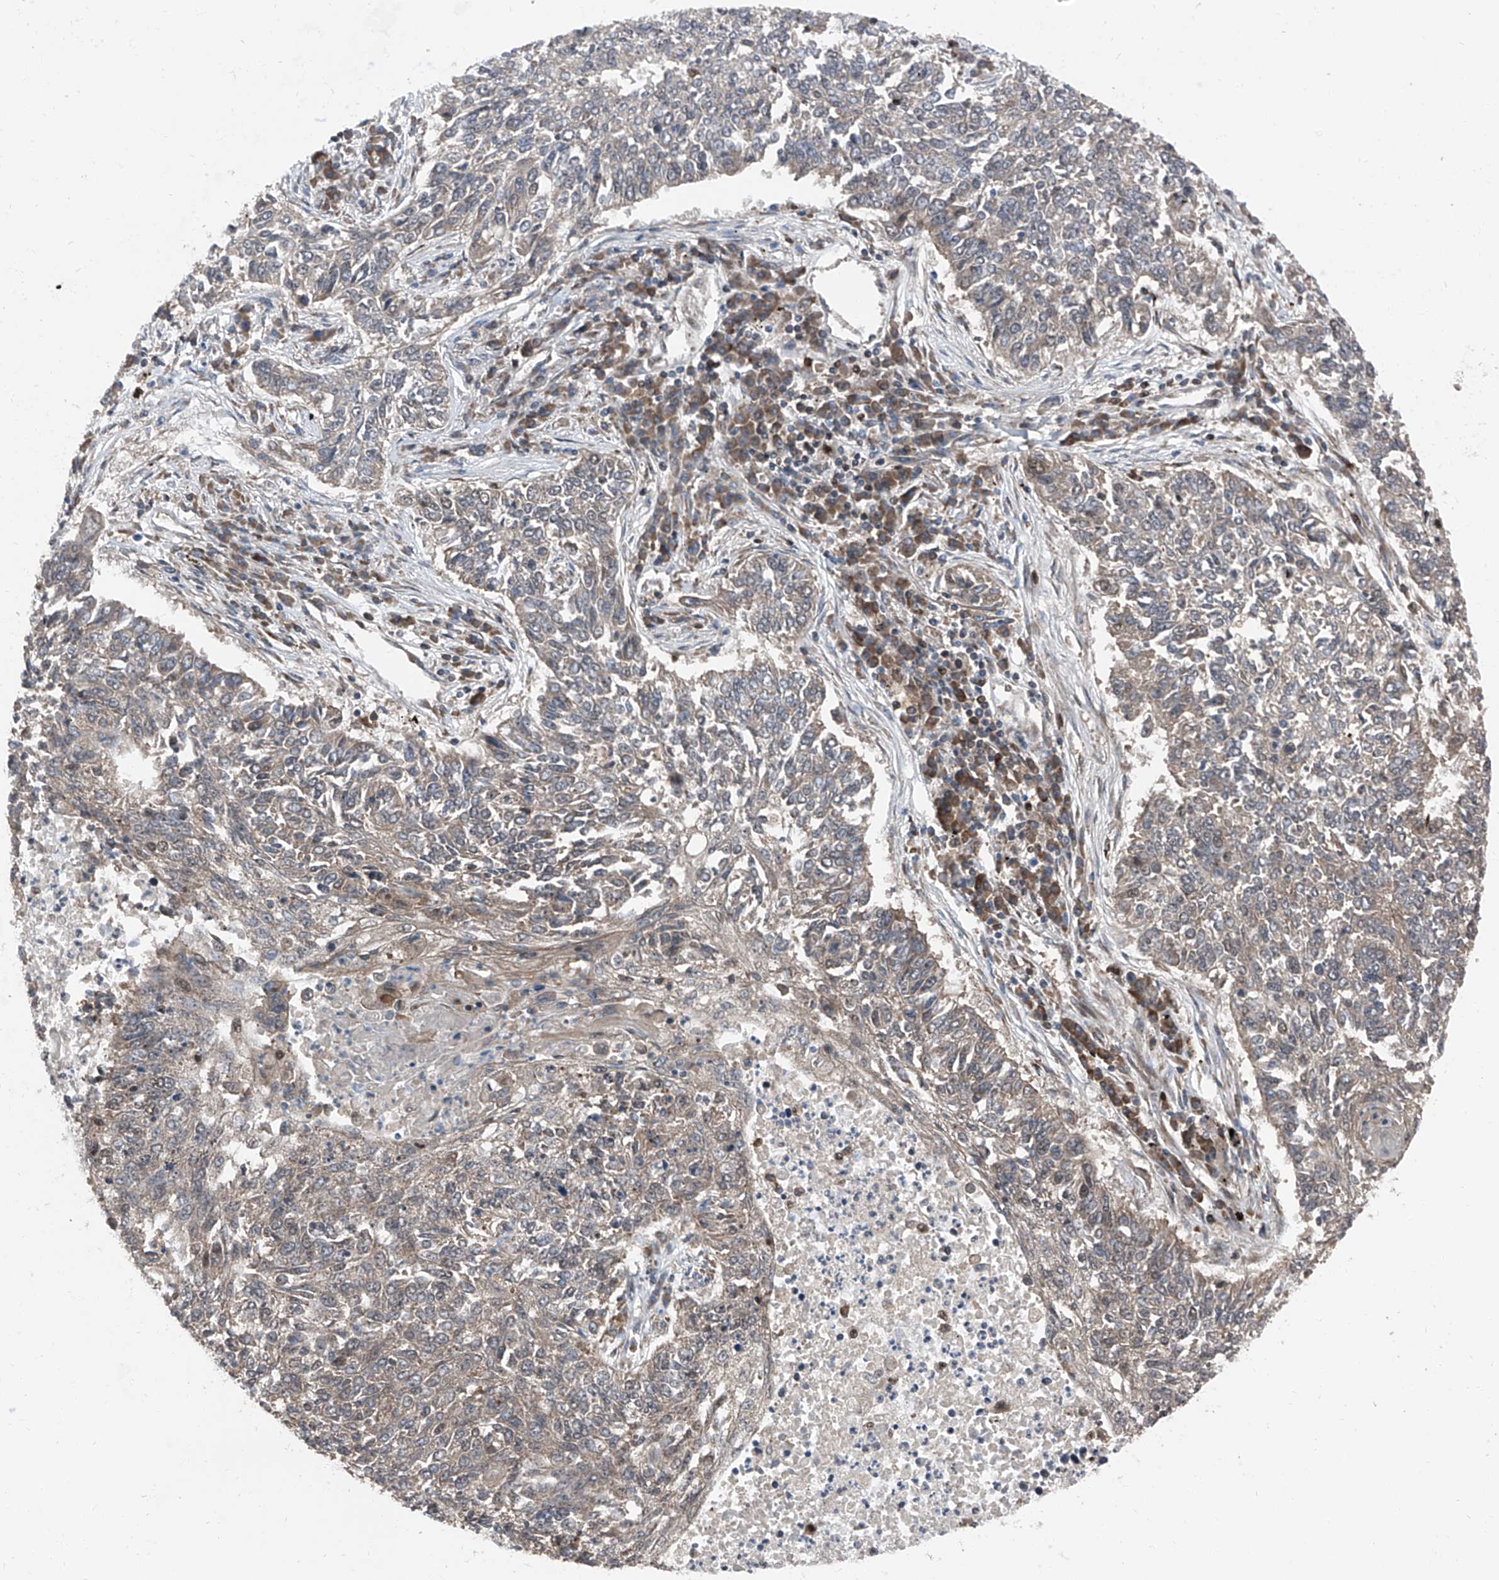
{"staining": {"intensity": "weak", "quantity": "25%-75%", "location": "cytoplasmic/membranous,nuclear"}, "tissue": "lung cancer", "cell_type": "Tumor cells", "image_type": "cancer", "snomed": [{"axis": "morphology", "description": "Normal tissue, NOS"}, {"axis": "morphology", "description": "Squamous cell carcinoma, NOS"}, {"axis": "topography", "description": "Cartilage tissue"}, {"axis": "topography", "description": "Bronchus"}, {"axis": "topography", "description": "Lung"}], "caption": "Squamous cell carcinoma (lung) stained with DAB IHC displays low levels of weak cytoplasmic/membranous and nuclear positivity in about 25%-75% of tumor cells.", "gene": "FKBP5", "patient": {"sex": "female", "age": 49}}